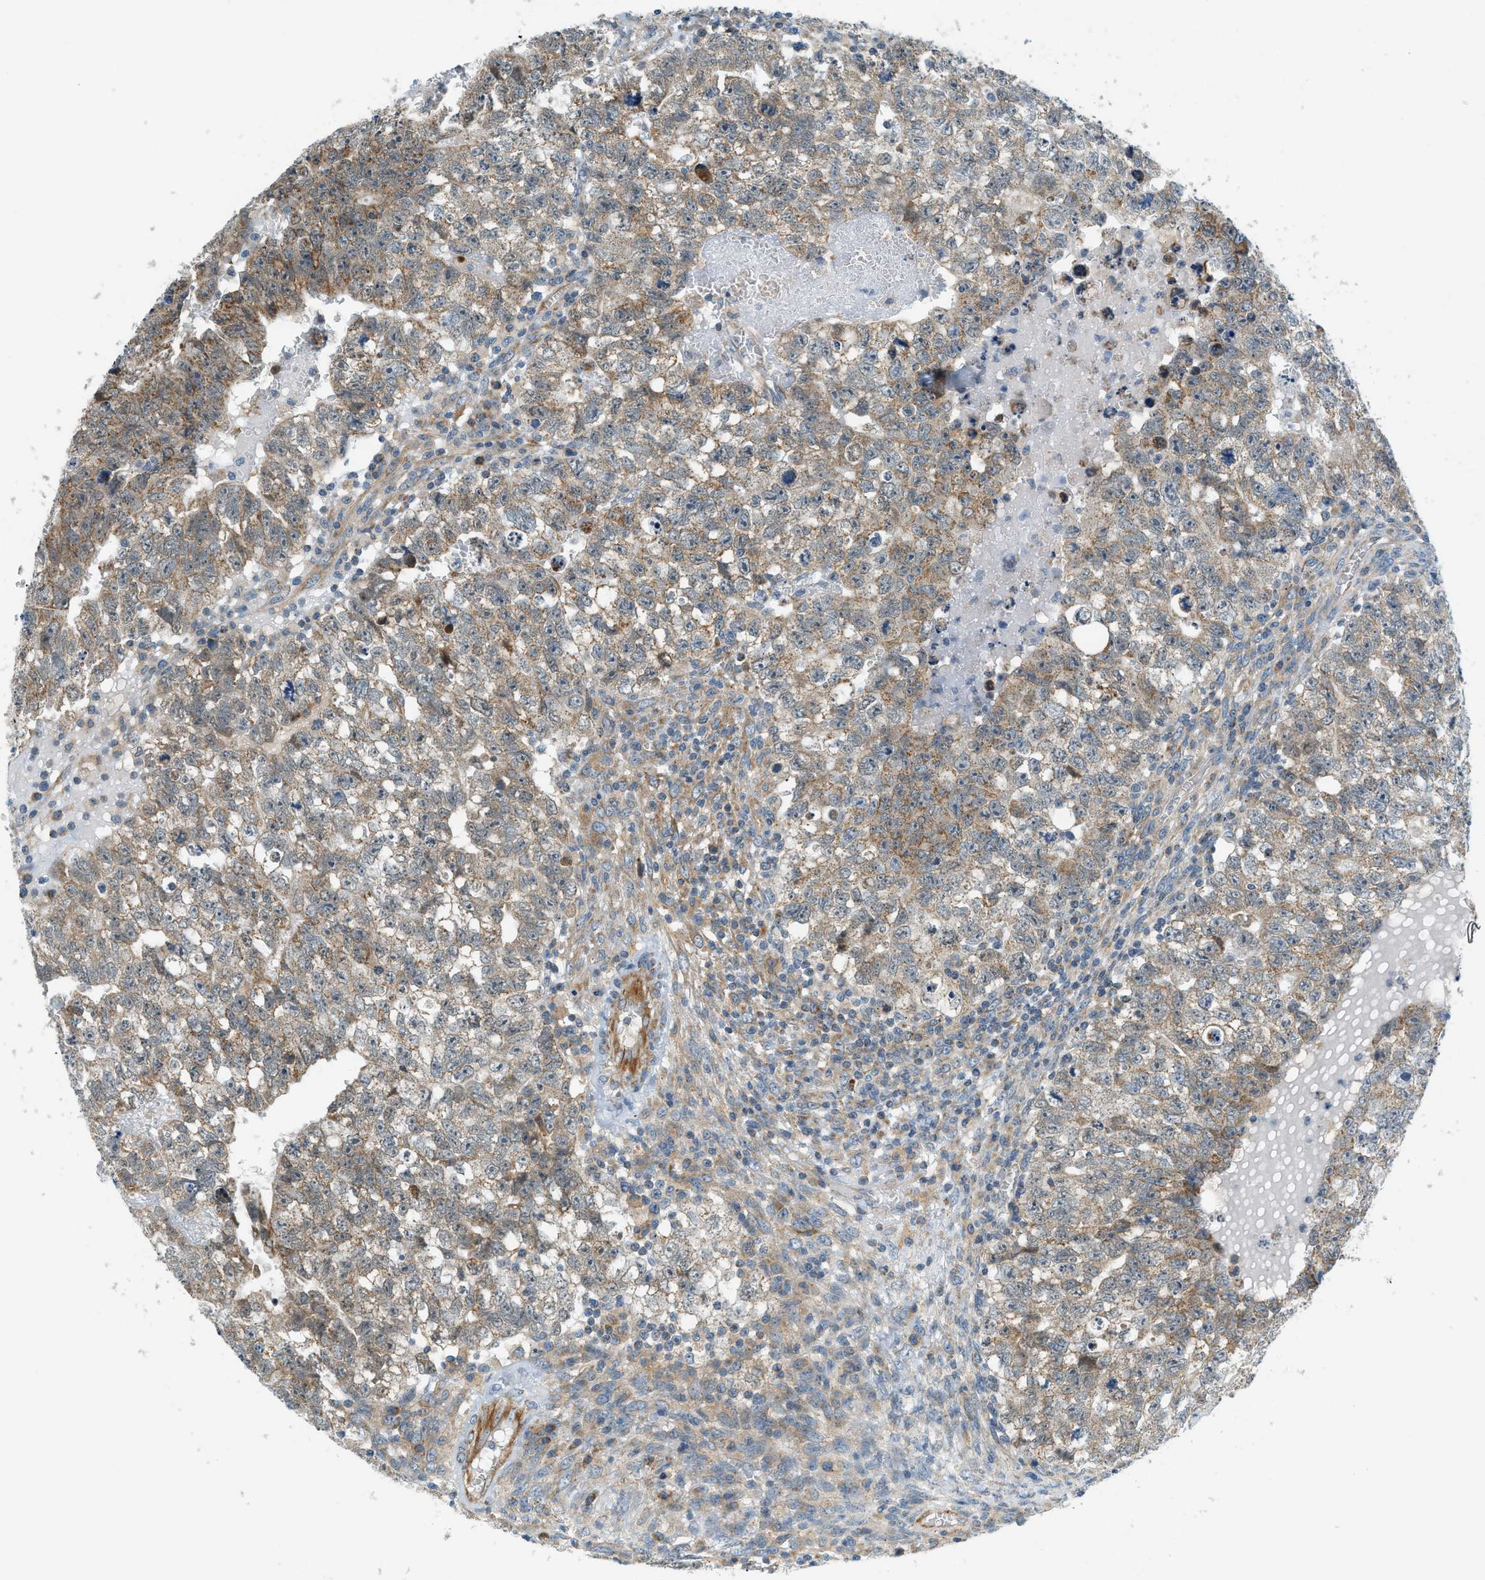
{"staining": {"intensity": "weak", "quantity": ">75%", "location": "cytoplasmic/membranous"}, "tissue": "testis cancer", "cell_type": "Tumor cells", "image_type": "cancer", "snomed": [{"axis": "morphology", "description": "Seminoma, NOS"}, {"axis": "morphology", "description": "Carcinoma, Embryonal, NOS"}, {"axis": "topography", "description": "Testis"}], "caption": "Human testis seminoma stained for a protein (brown) reveals weak cytoplasmic/membranous positive positivity in about >75% of tumor cells.", "gene": "PIGG", "patient": {"sex": "male", "age": 38}}